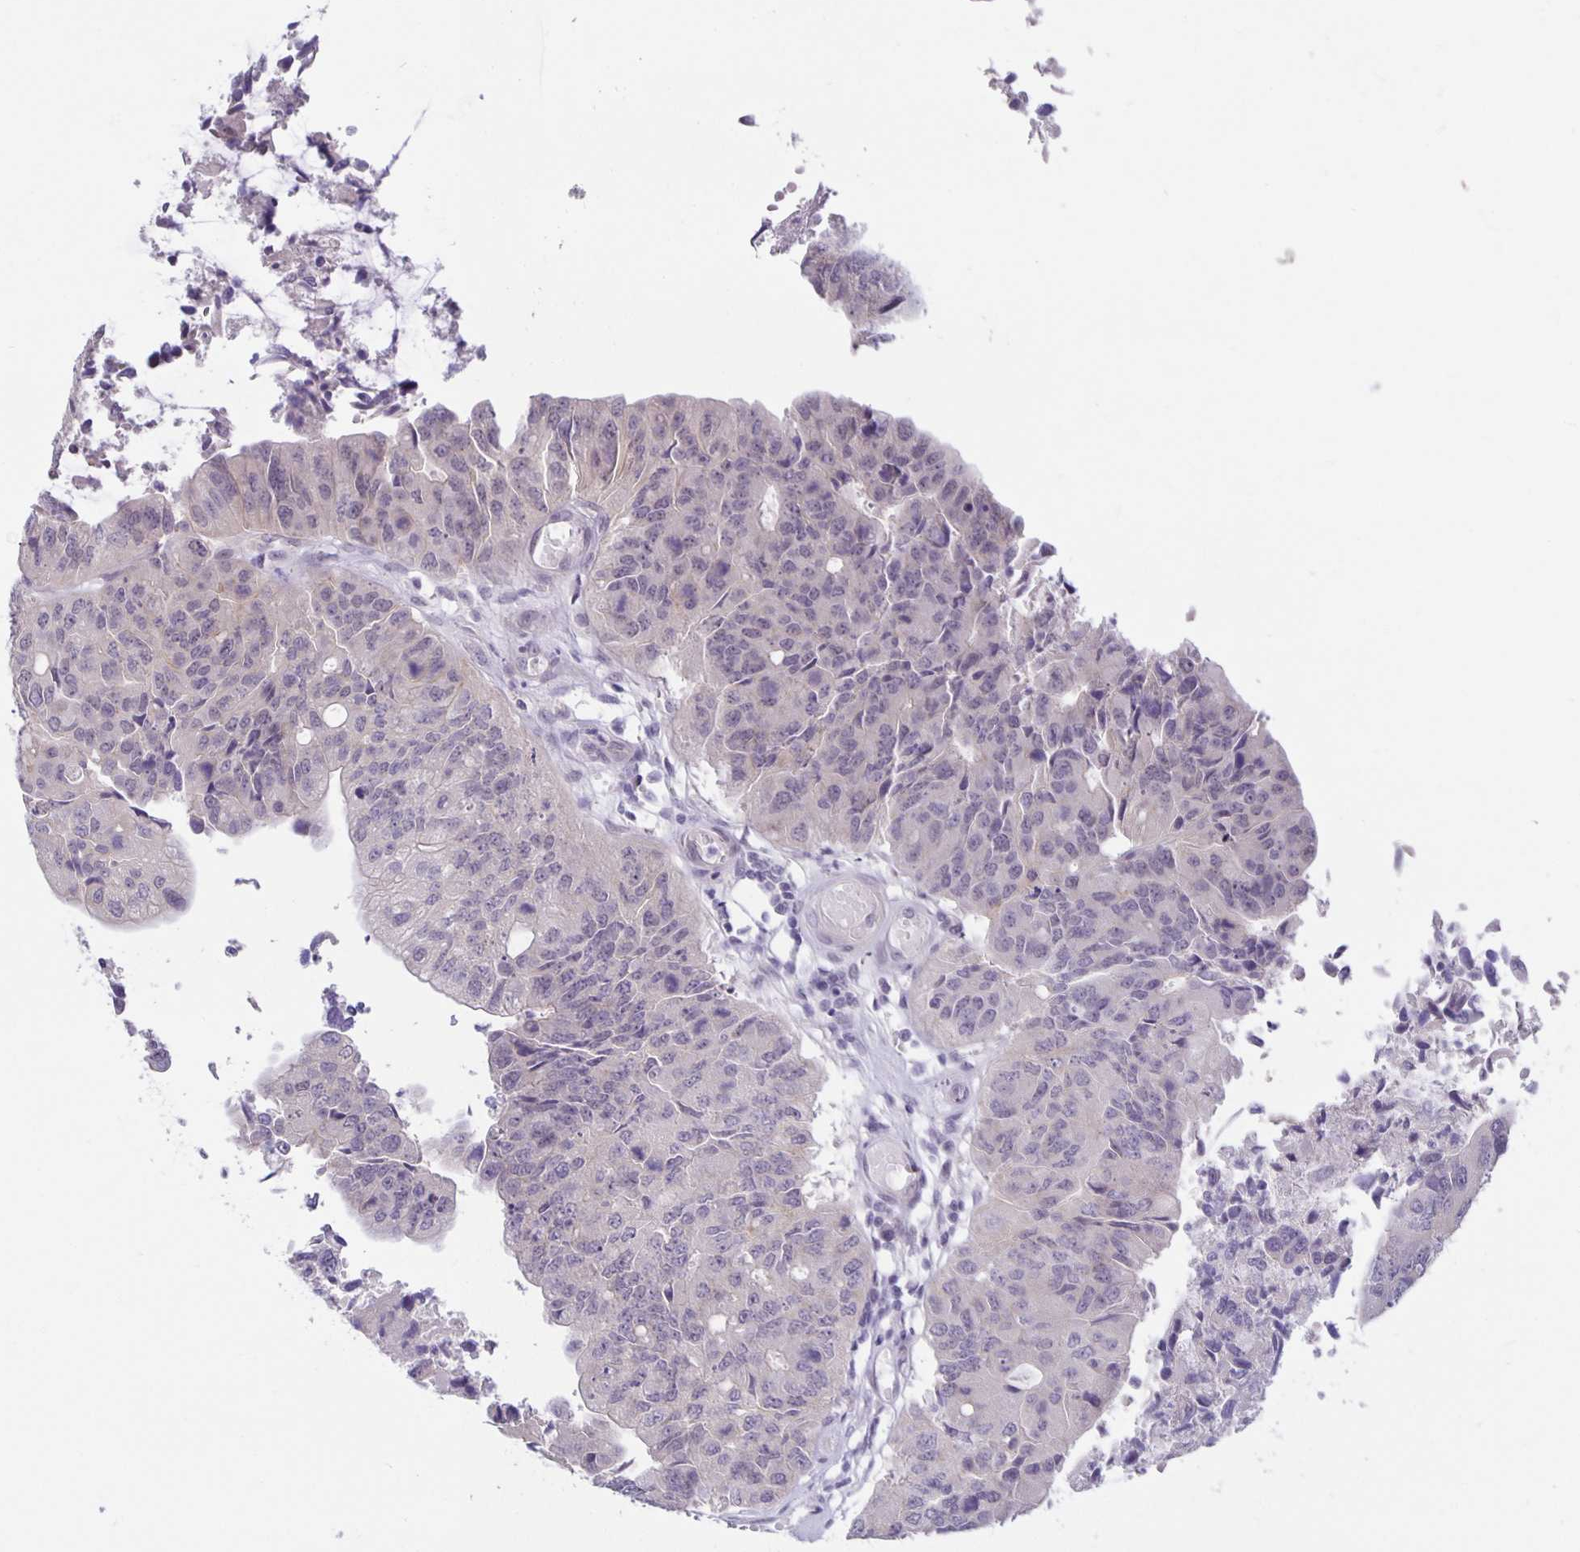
{"staining": {"intensity": "negative", "quantity": "none", "location": "none"}, "tissue": "colorectal cancer", "cell_type": "Tumor cells", "image_type": "cancer", "snomed": [{"axis": "morphology", "description": "Adenocarcinoma, NOS"}, {"axis": "topography", "description": "Colon"}], "caption": "The IHC micrograph has no significant positivity in tumor cells of colorectal cancer (adenocarcinoma) tissue.", "gene": "ARVCF", "patient": {"sex": "female", "age": 67}}